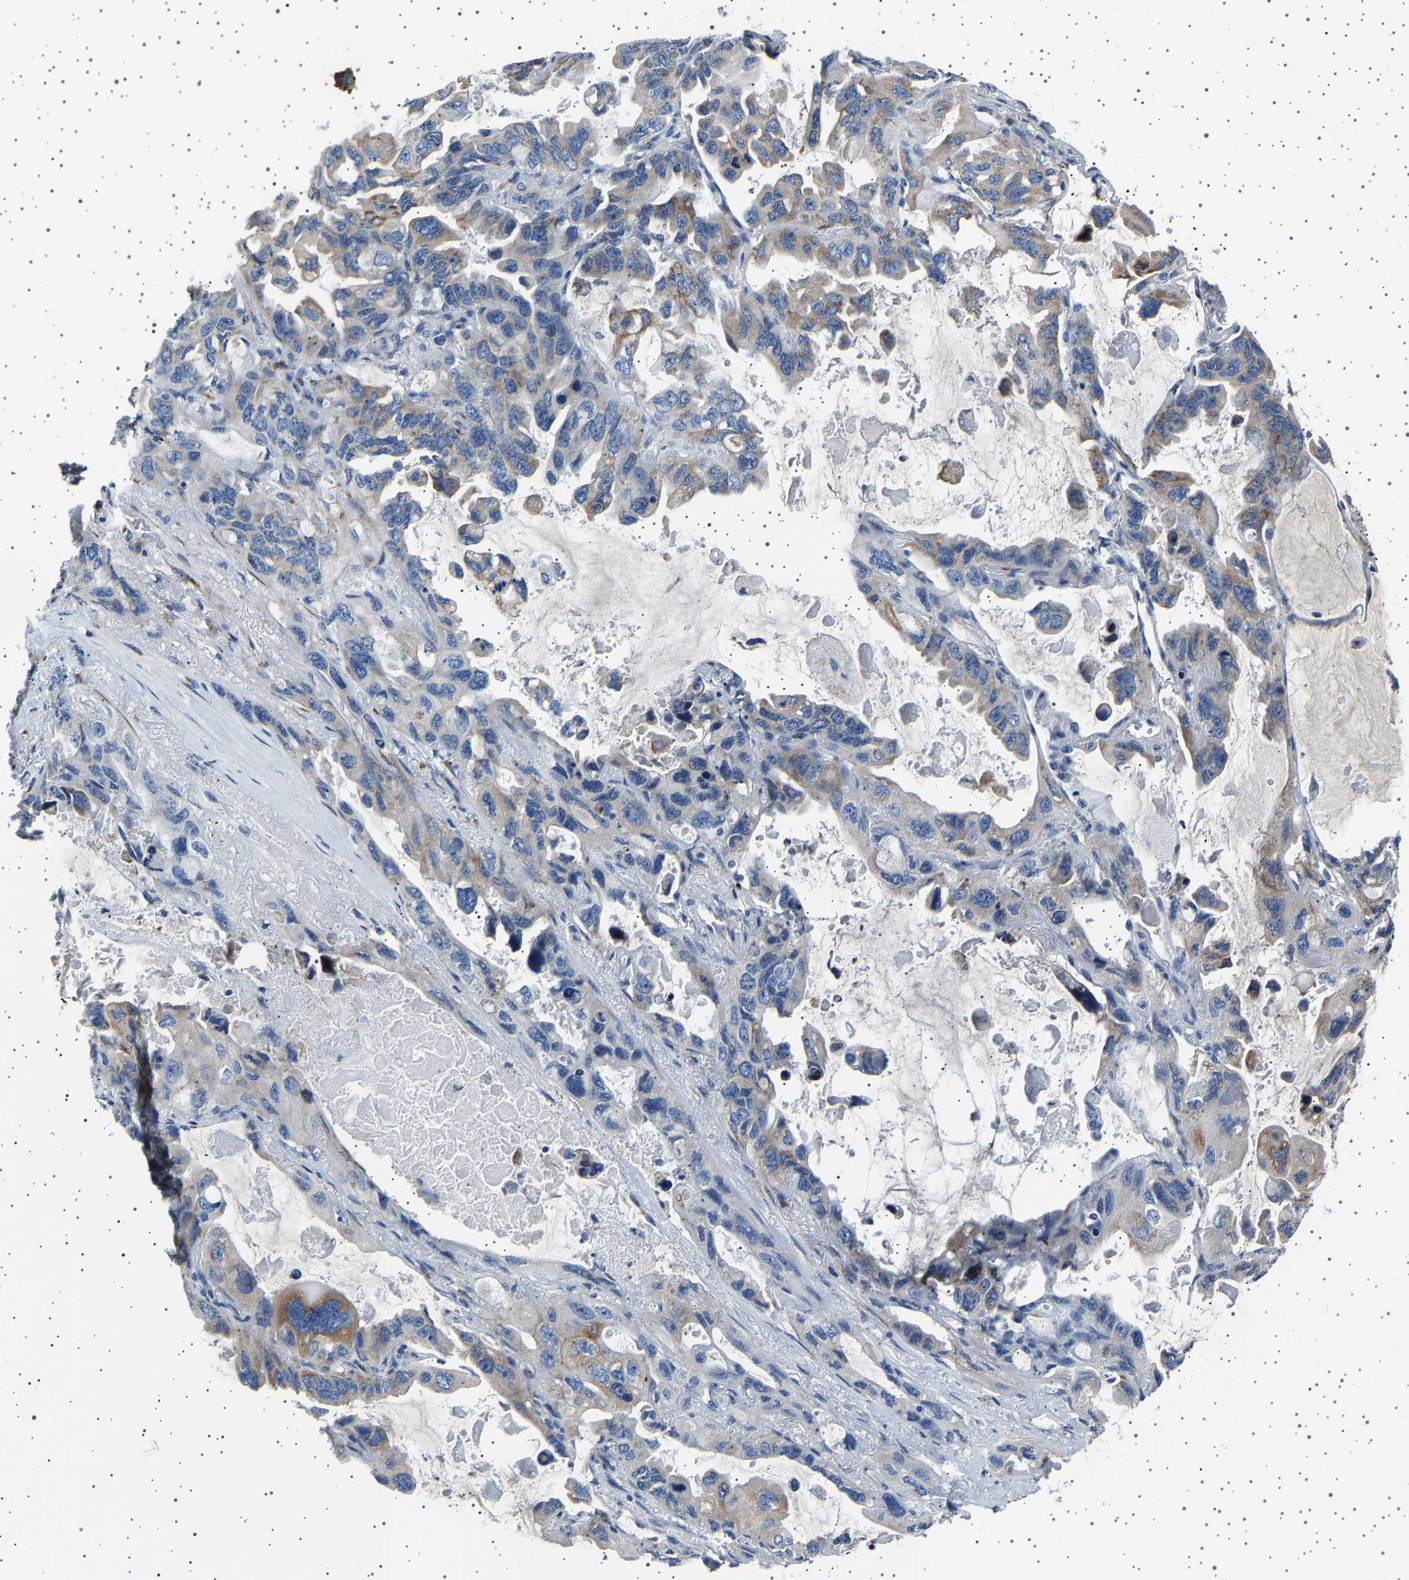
{"staining": {"intensity": "moderate", "quantity": "<25%", "location": "cytoplasmic/membranous"}, "tissue": "lung cancer", "cell_type": "Tumor cells", "image_type": "cancer", "snomed": [{"axis": "morphology", "description": "Squamous cell carcinoma, NOS"}, {"axis": "topography", "description": "Lung"}], "caption": "High-magnification brightfield microscopy of squamous cell carcinoma (lung) stained with DAB (brown) and counterstained with hematoxylin (blue). tumor cells exhibit moderate cytoplasmic/membranous positivity is seen in approximately<25% of cells.", "gene": "FTCD", "patient": {"sex": "female", "age": 73}}